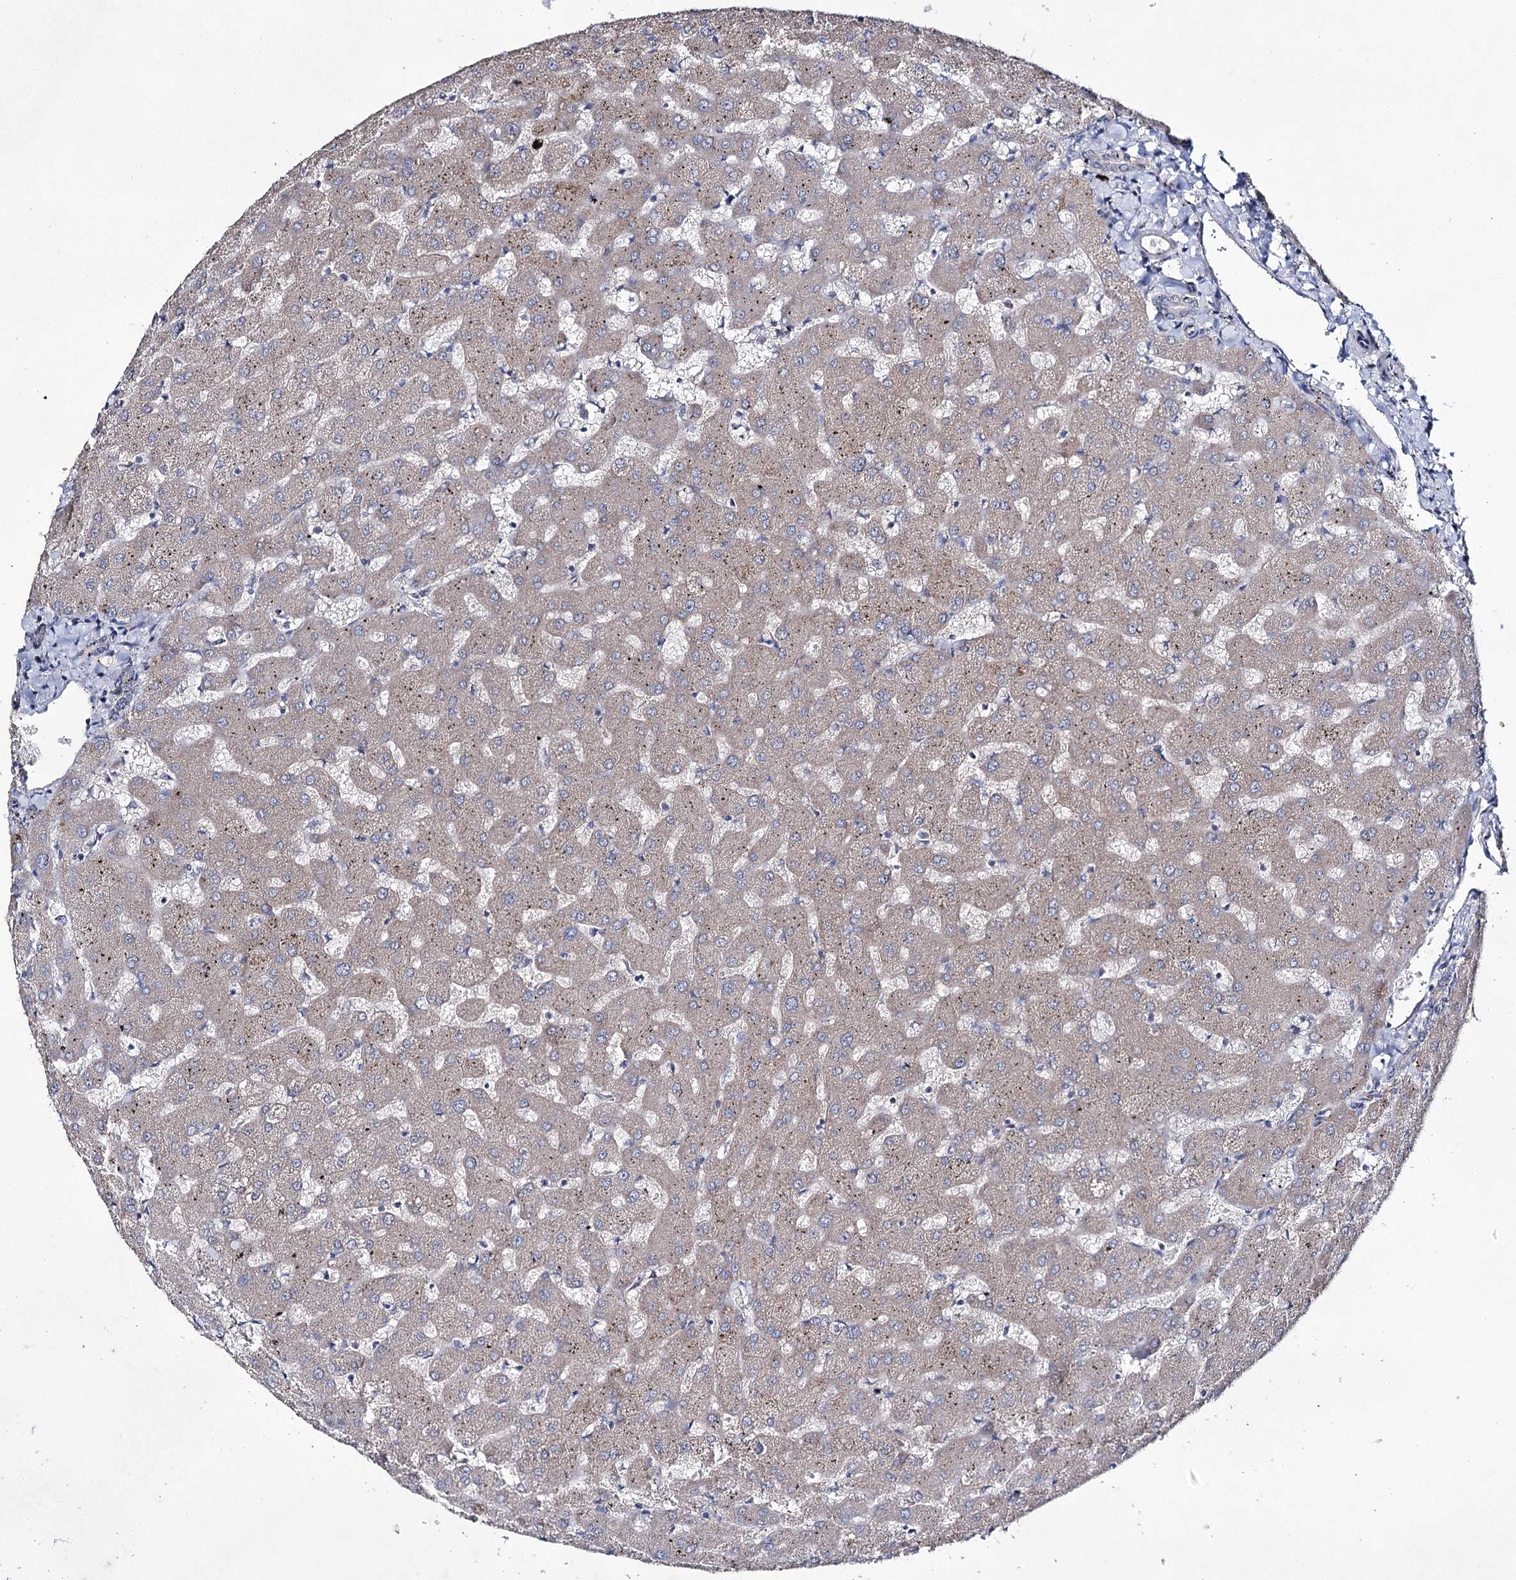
{"staining": {"intensity": "negative", "quantity": "none", "location": "none"}, "tissue": "liver", "cell_type": "Cholangiocytes", "image_type": "normal", "snomed": [{"axis": "morphology", "description": "Normal tissue, NOS"}, {"axis": "topography", "description": "Liver"}], "caption": "Human liver stained for a protein using immunohistochemistry (IHC) exhibits no positivity in cholangiocytes.", "gene": "SEMA4G", "patient": {"sex": "female", "age": 63}}